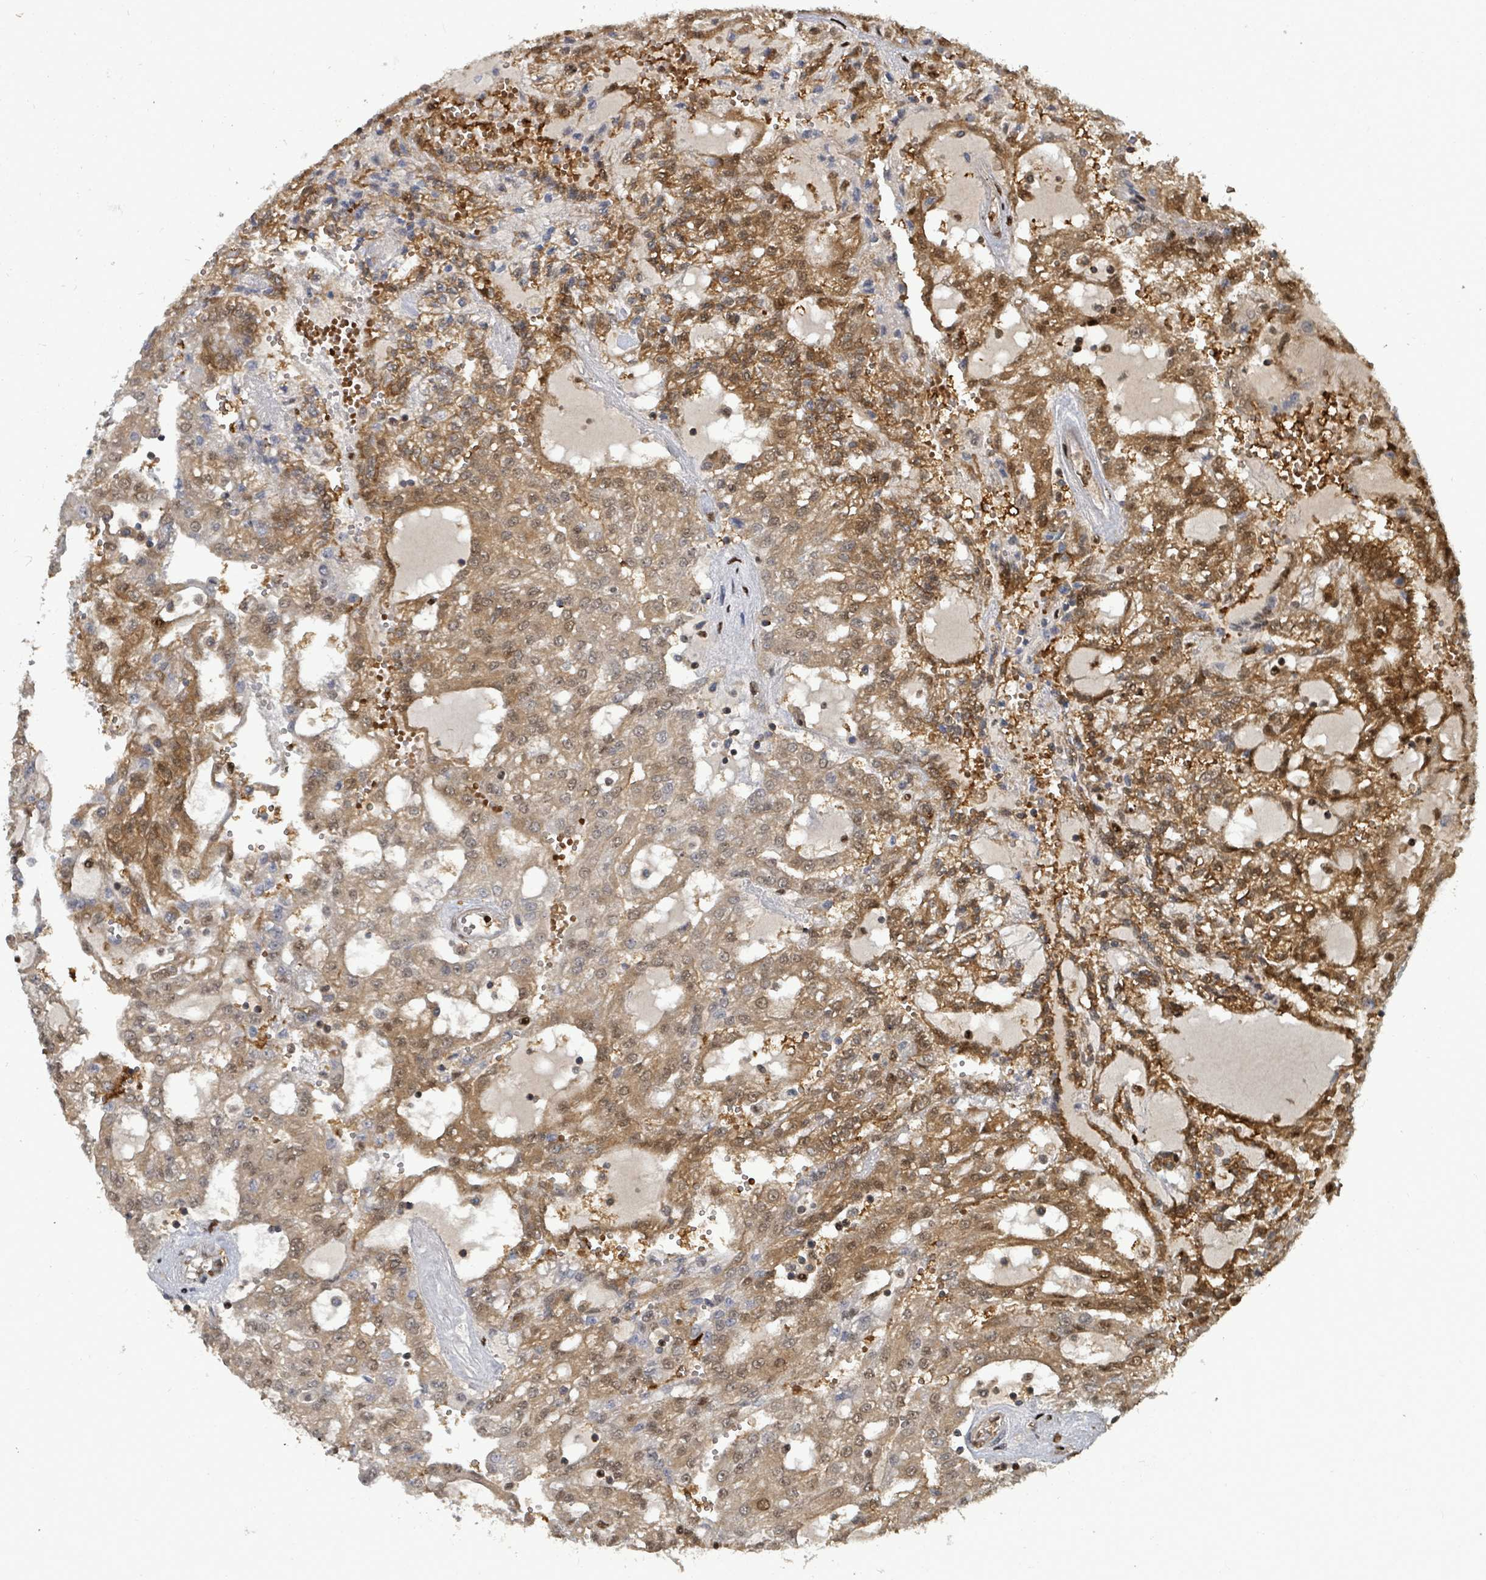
{"staining": {"intensity": "moderate", "quantity": ">75%", "location": "cytoplasmic/membranous,nuclear"}, "tissue": "renal cancer", "cell_type": "Tumor cells", "image_type": "cancer", "snomed": [{"axis": "morphology", "description": "Adenocarcinoma, NOS"}, {"axis": "topography", "description": "Kidney"}], "caption": "Renal cancer (adenocarcinoma) stained with a brown dye reveals moderate cytoplasmic/membranous and nuclear positive positivity in approximately >75% of tumor cells.", "gene": "TRDMT1", "patient": {"sex": "male", "age": 63}}